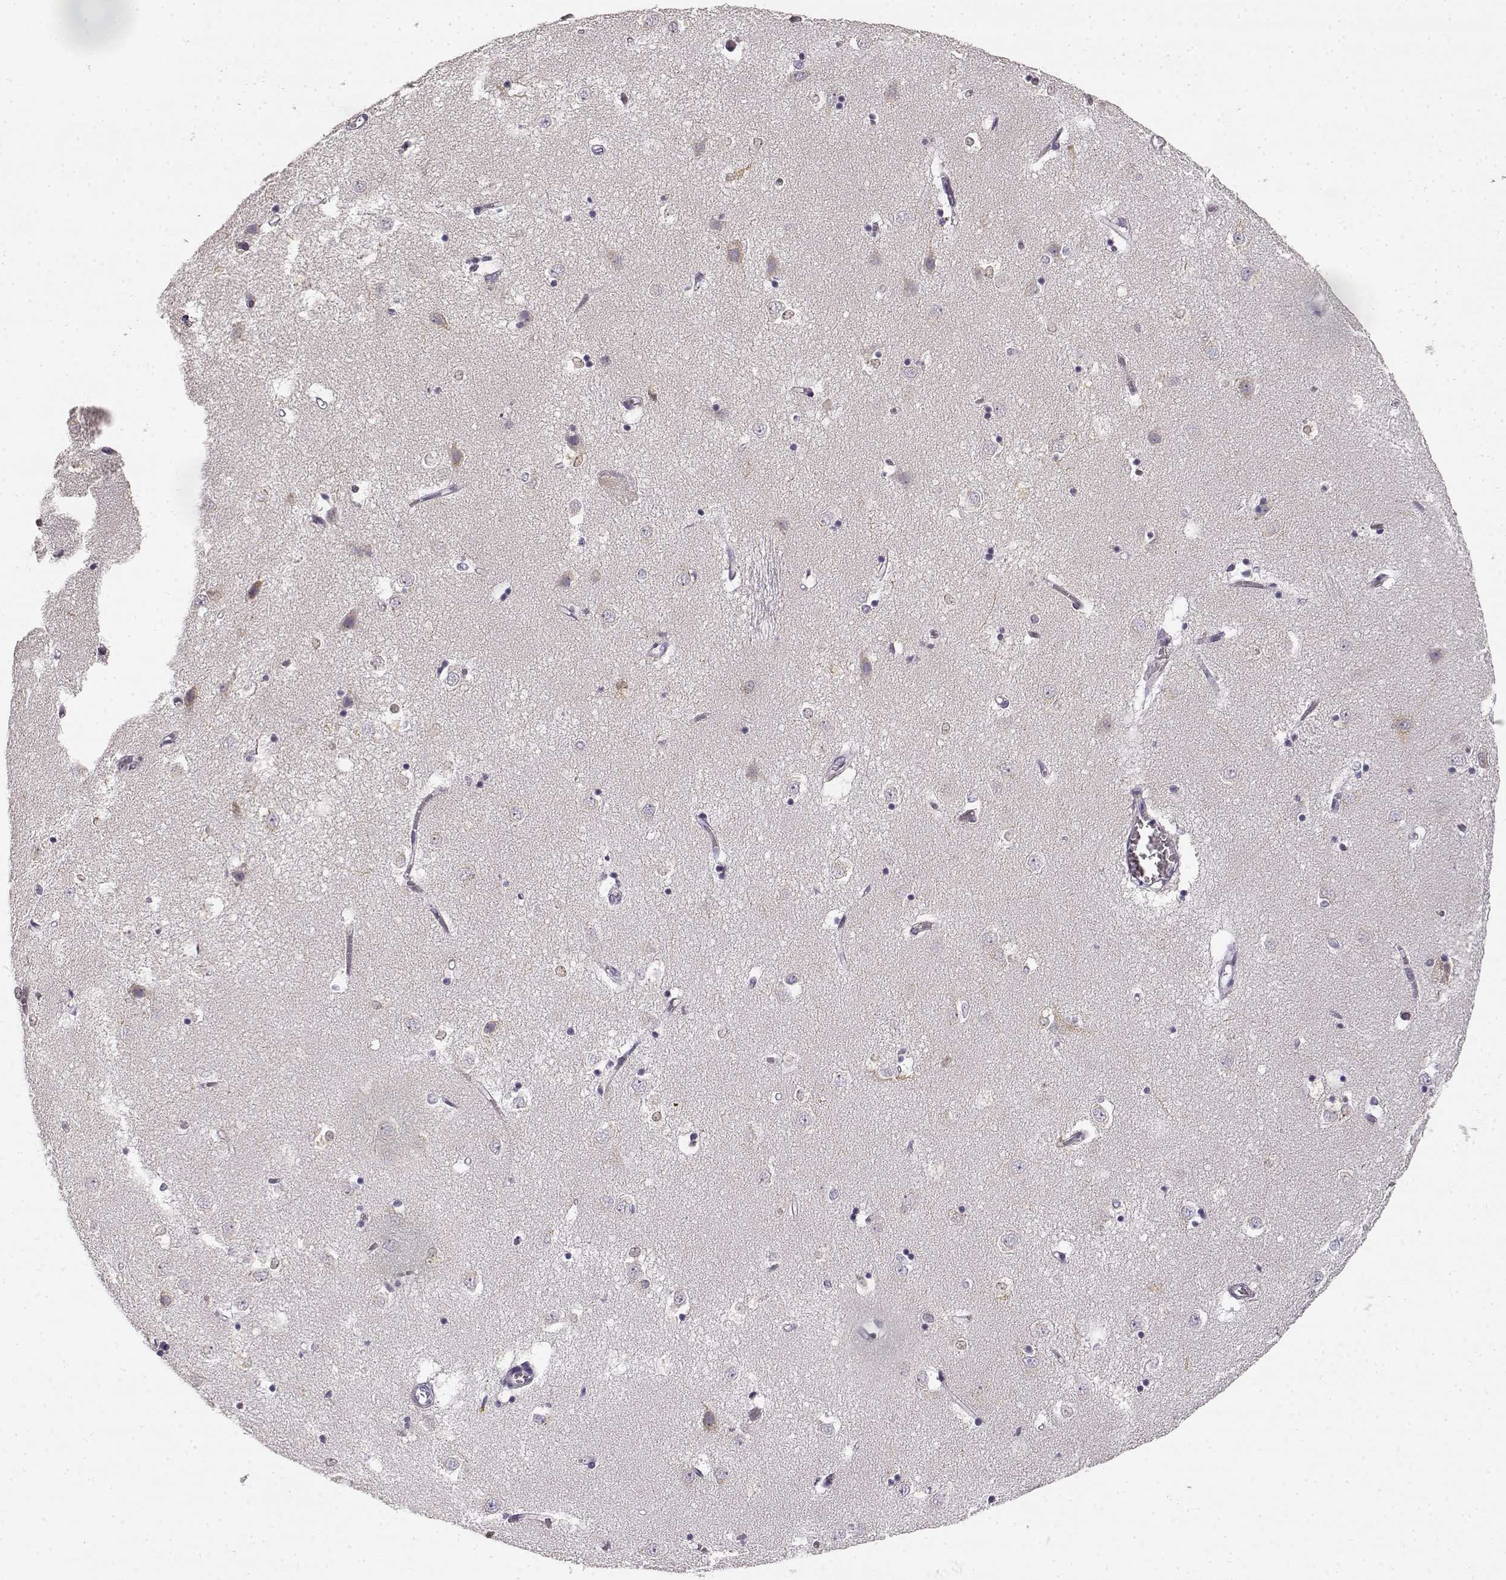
{"staining": {"intensity": "negative", "quantity": "none", "location": "none"}, "tissue": "caudate", "cell_type": "Glial cells", "image_type": "normal", "snomed": [{"axis": "morphology", "description": "Normal tissue, NOS"}, {"axis": "topography", "description": "Lateral ventricle wall"}], "caption": "IHC of benign caudate shows no expression in glial cells.", "gene": "KIAA0319", "patient": {"sex": "male", "age": 54}}